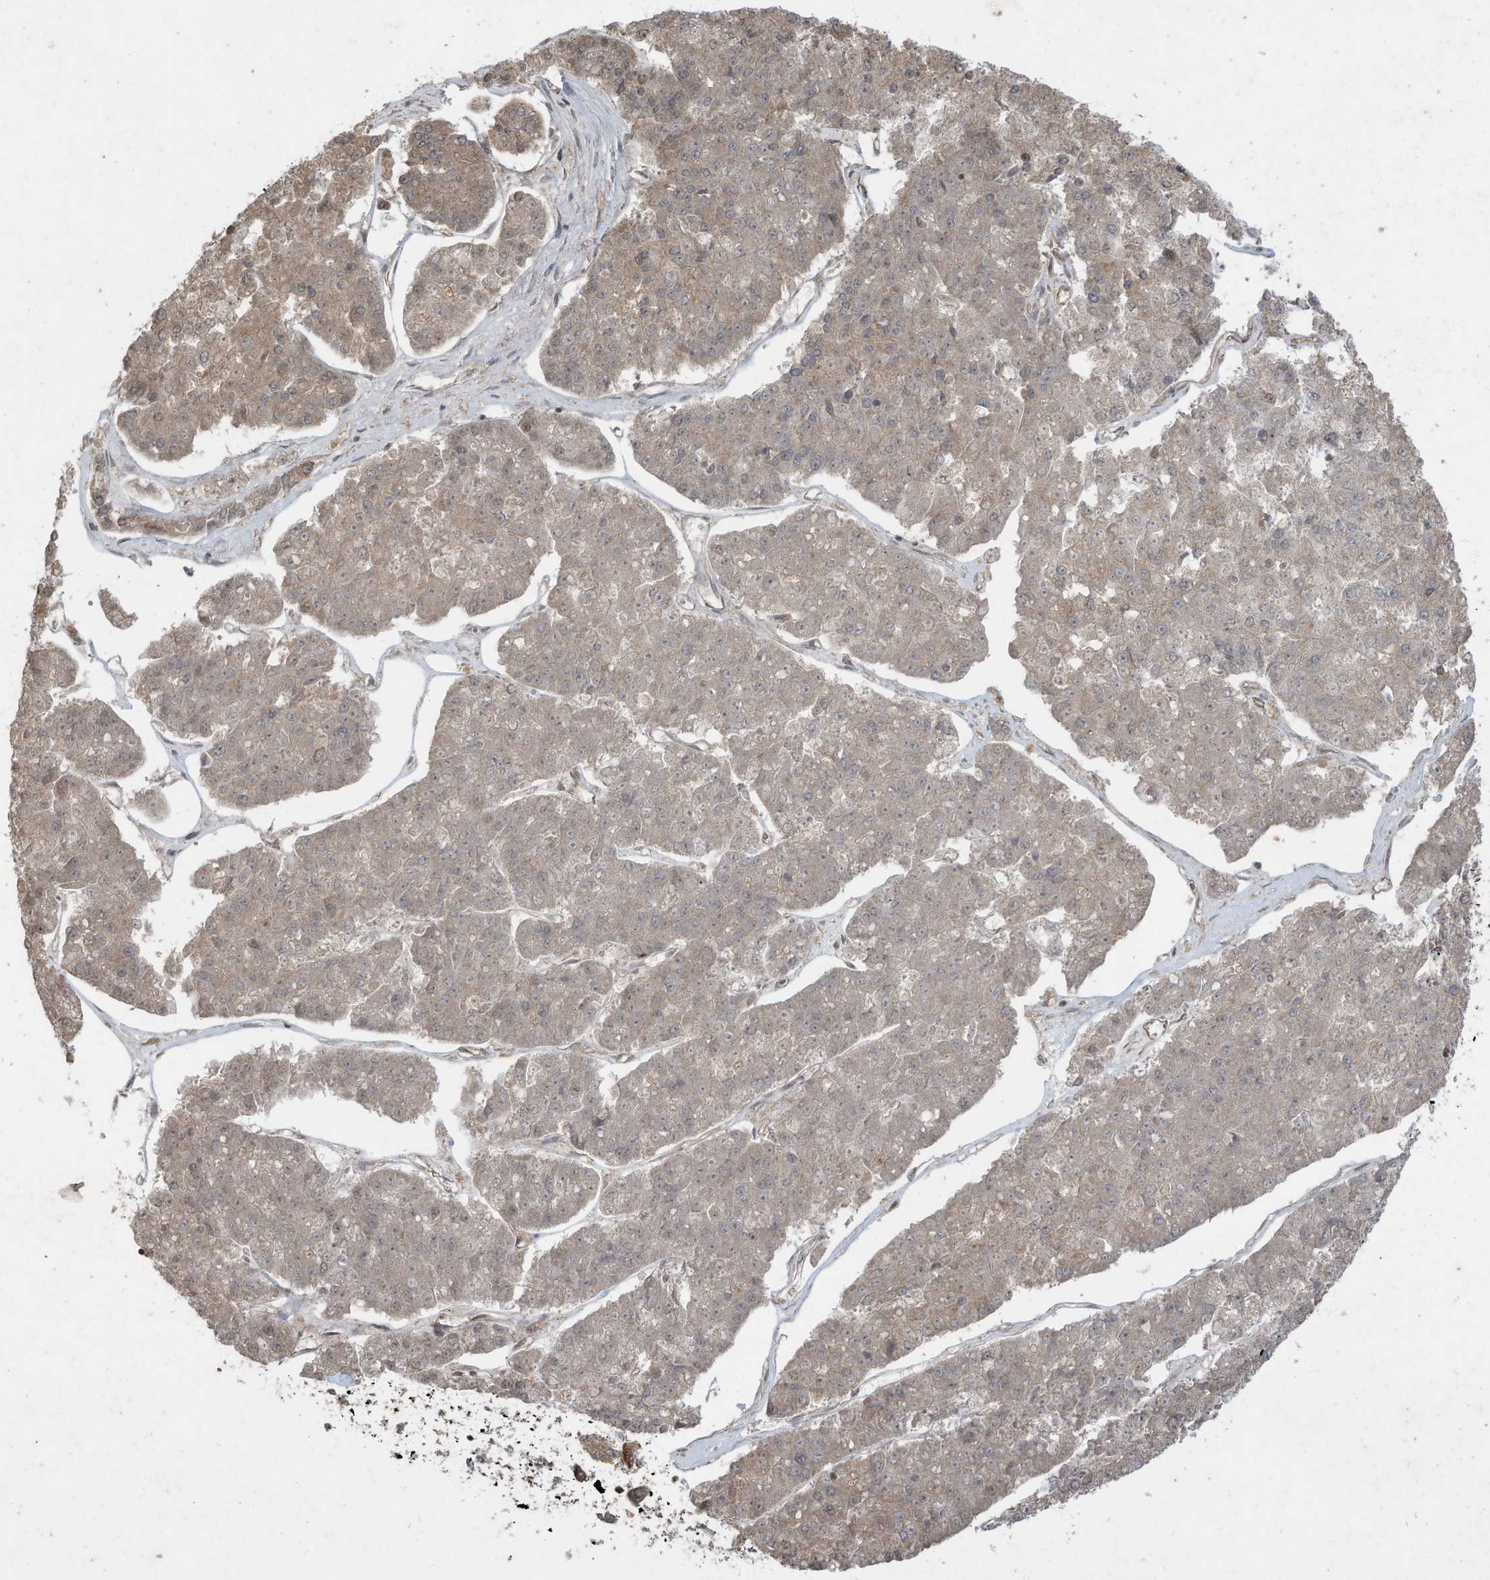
{"staining": {"intensity": "moderate", "quantity": "25%-75%", "location": "cytoplasmic/membranous"}, "tissue": "pancreatic cancer", "cell_type": "Tumor cells", "image_type": "cancer", "snomed": [{"axis": "morphology", "description": "Adenocarcinoma, NOS"}, {"axis": "topography", "description": "Pancreas"}], "caption": "DAB (3,3'-diaminobenzidine) immunohistochemical staining of pancreatic adenocarcinoma shows moderate cytoplasmic/membranous protein staining in about 25%-75% of tumor cells.", "gene": "MATN2", "patient": {"sex": "male", "age": 50}}